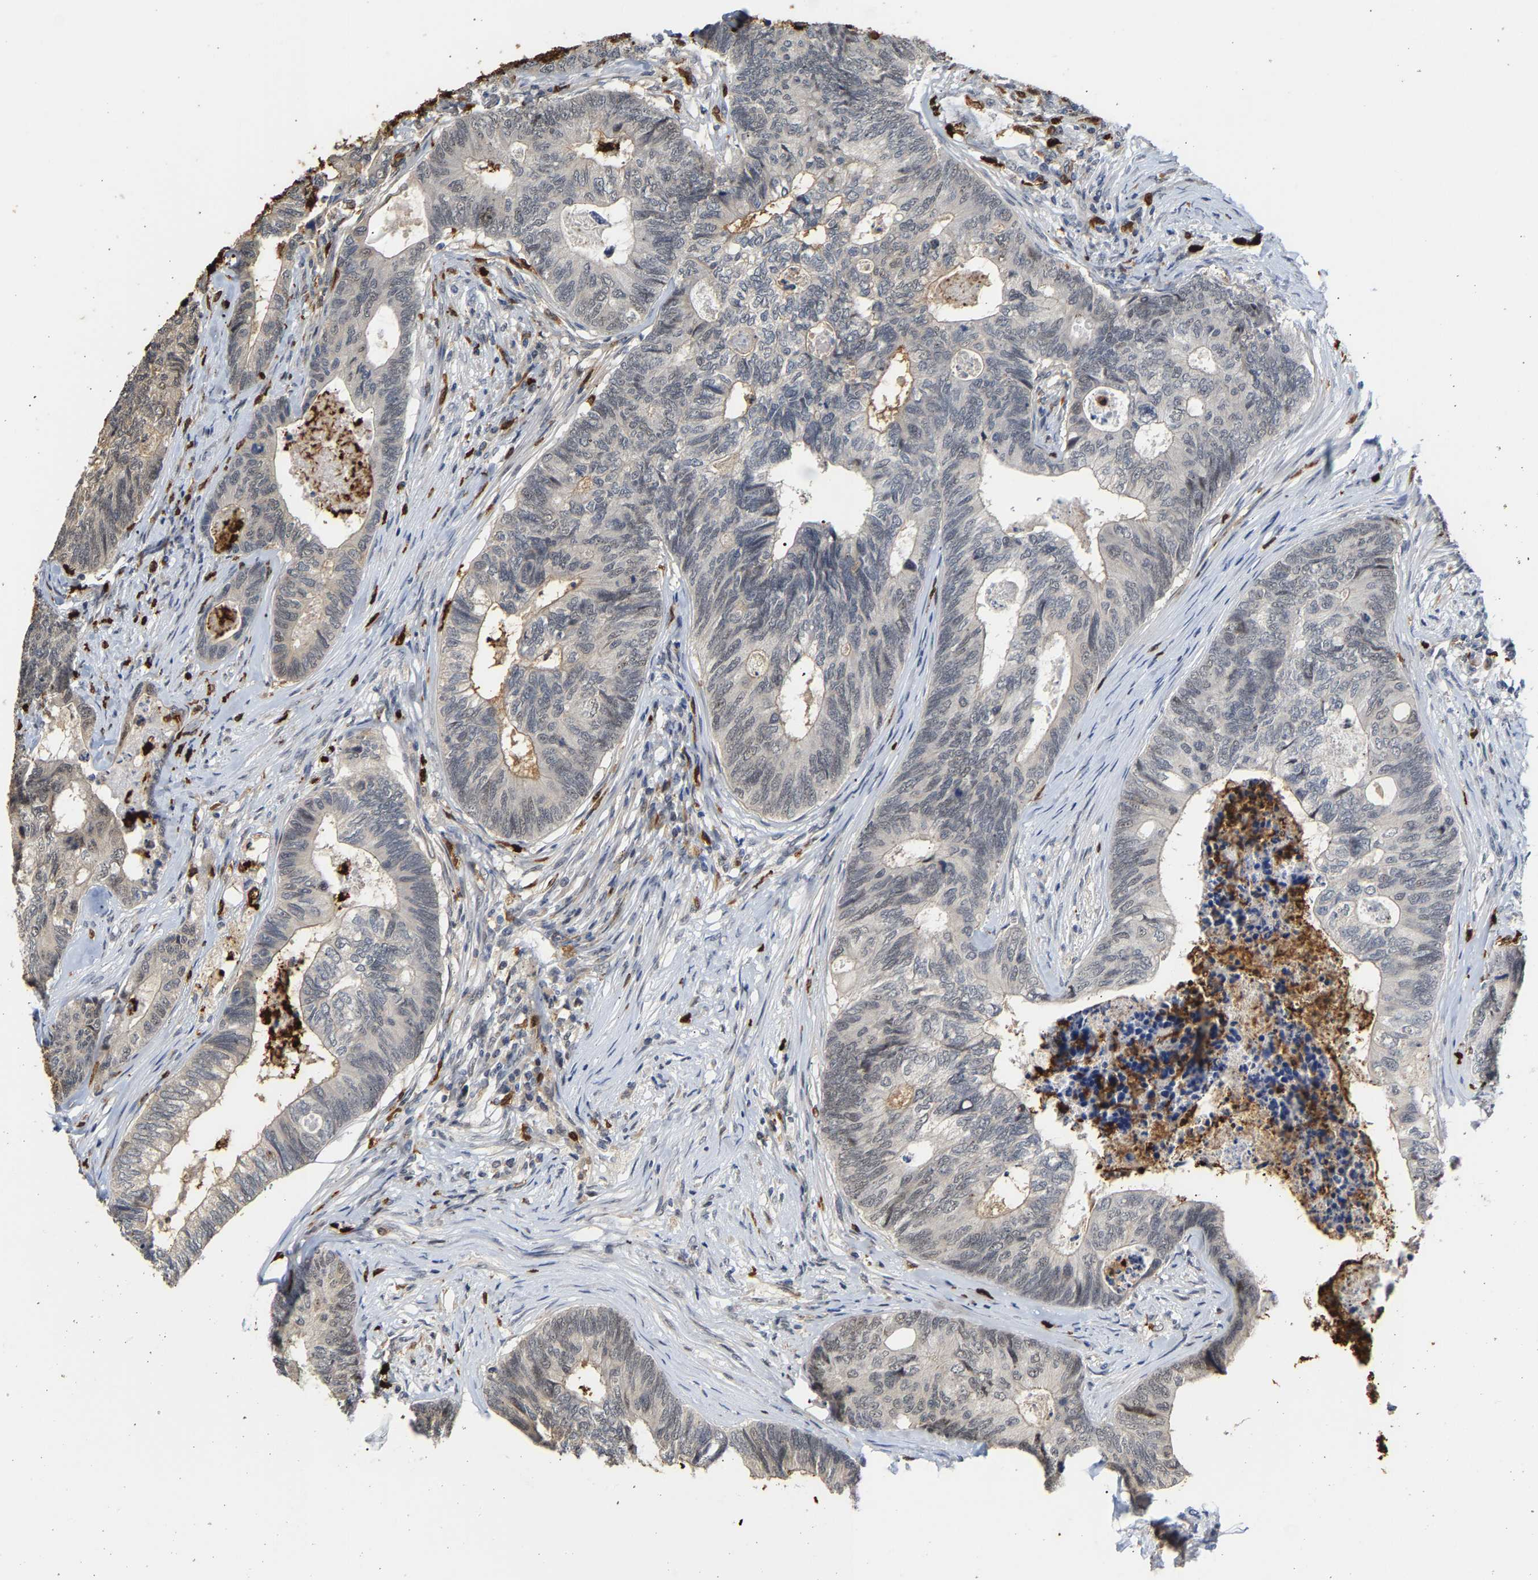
{"staining": {"intensity": "weak", "quantity": "<25%", "location": "nuclear"}, "tissue": "colorectal cancer", "cell_type": "Tumor cells", "image_type": "cancer", "snomed": [{"axis": "morphology", "description": "Adenocarcinoma, NOS"}, {"axis": "topography", "description": "Colon"}], "caption": "This is a micrograph of immunohistochemistry (IHC) staining of colorectal cancer (adenocarcinoma), which shows no staining in tumor cells.", "gene": "TDRD7", "patient": {"sex": "female", "age": 67}}